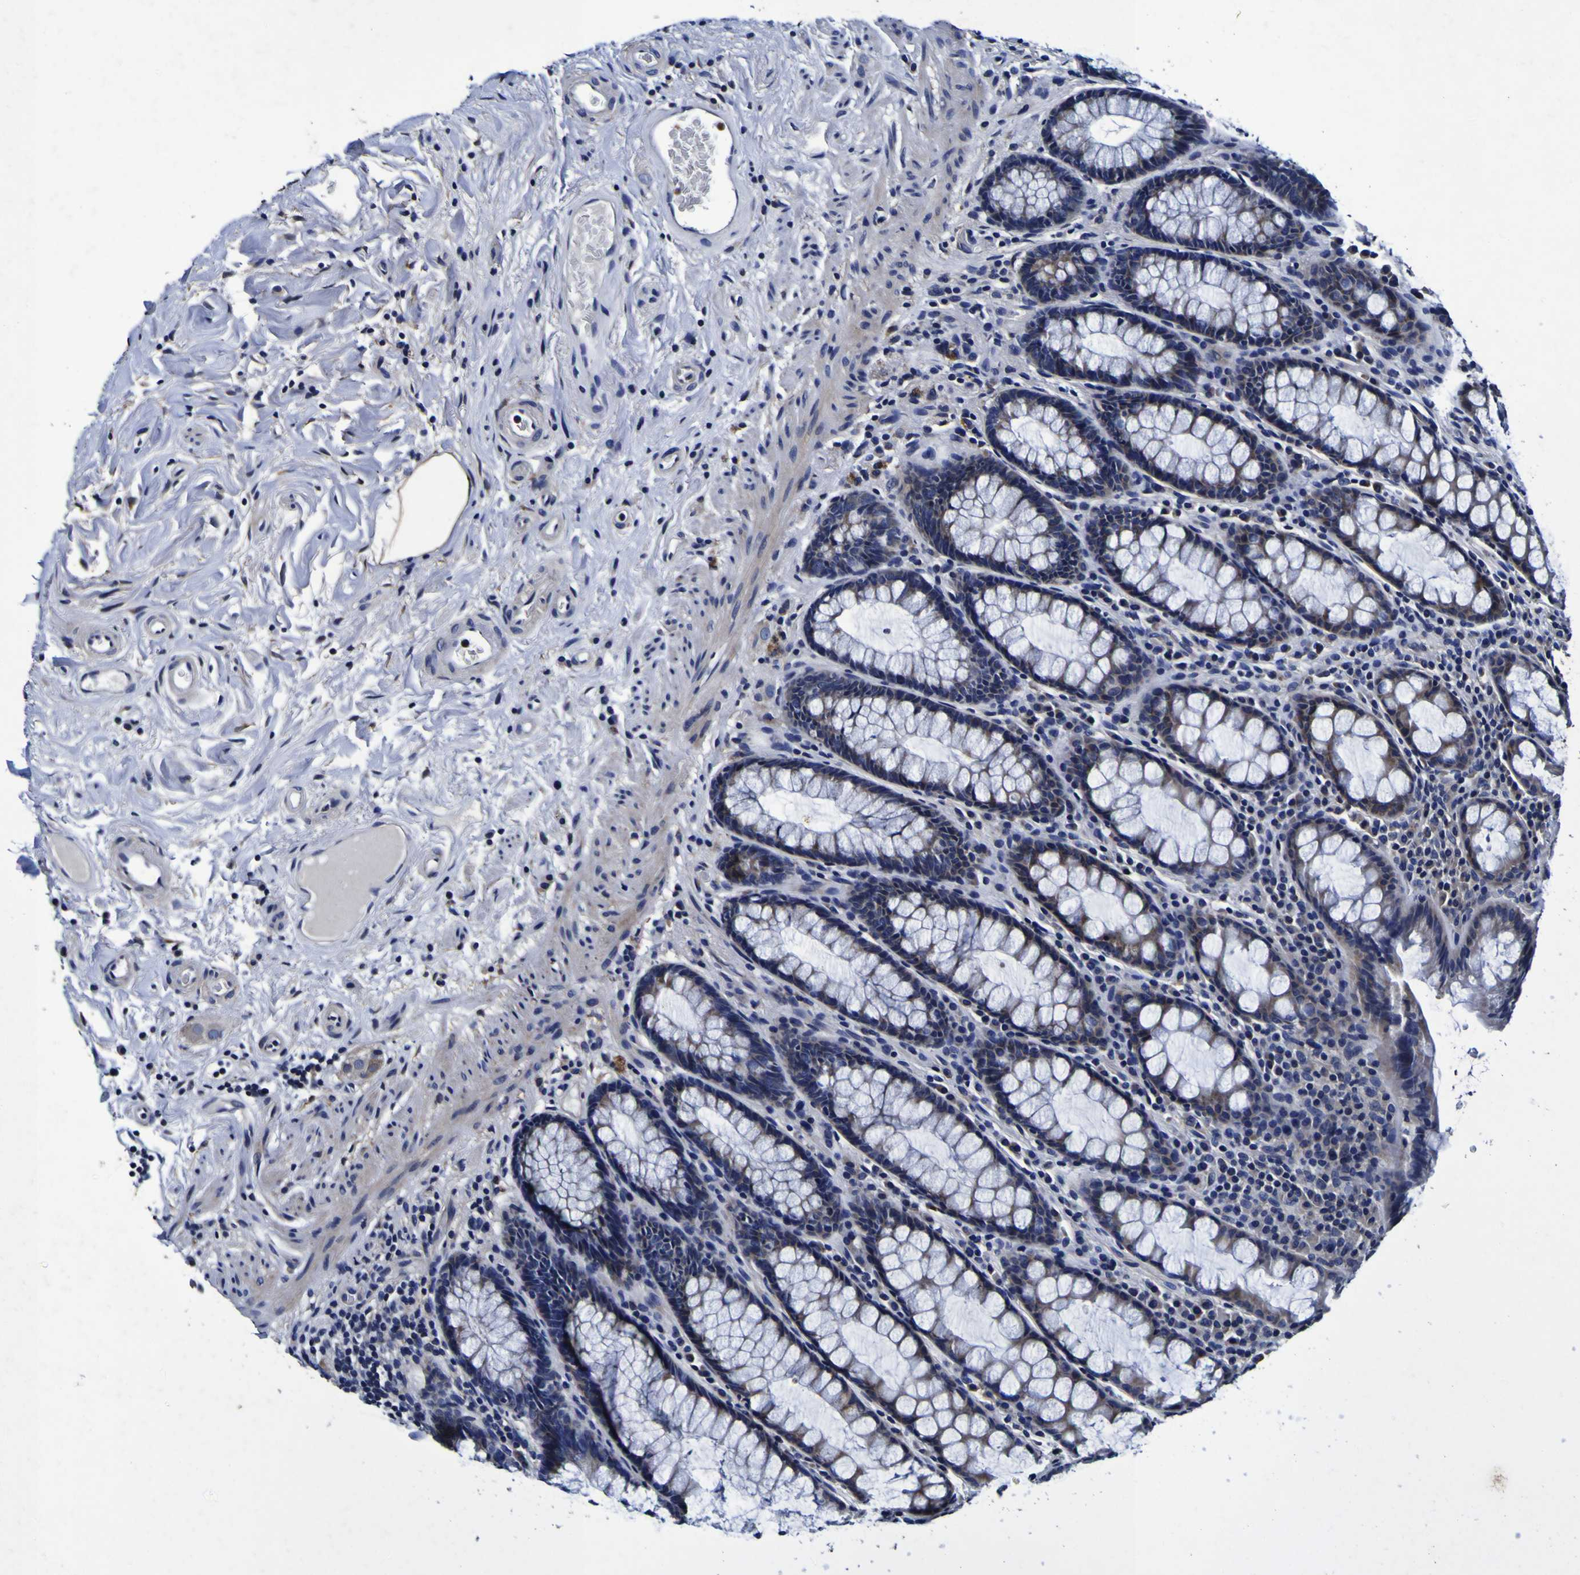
{"staining": {"intensity": "negative", "quantity": "none", "location": "none"}, "tissue": "rectum", "cell_type": "Glandular cells", "image_type": "normal", "snomed": [{"axis": "morphology", "description": "Normal tissue, NOS"}, {"axis": "topography", "description": "Rectum"}], "caption": "High magnification brightfield microscopy of unremarkable rectum stained with DAB (brown) and counterstained with hematoxylin (blue): glandular cells show no significant positivity. Nuclei are stained in blue.", "gene": "PANK4", "patient": {"sex": "male", "age": 92}}